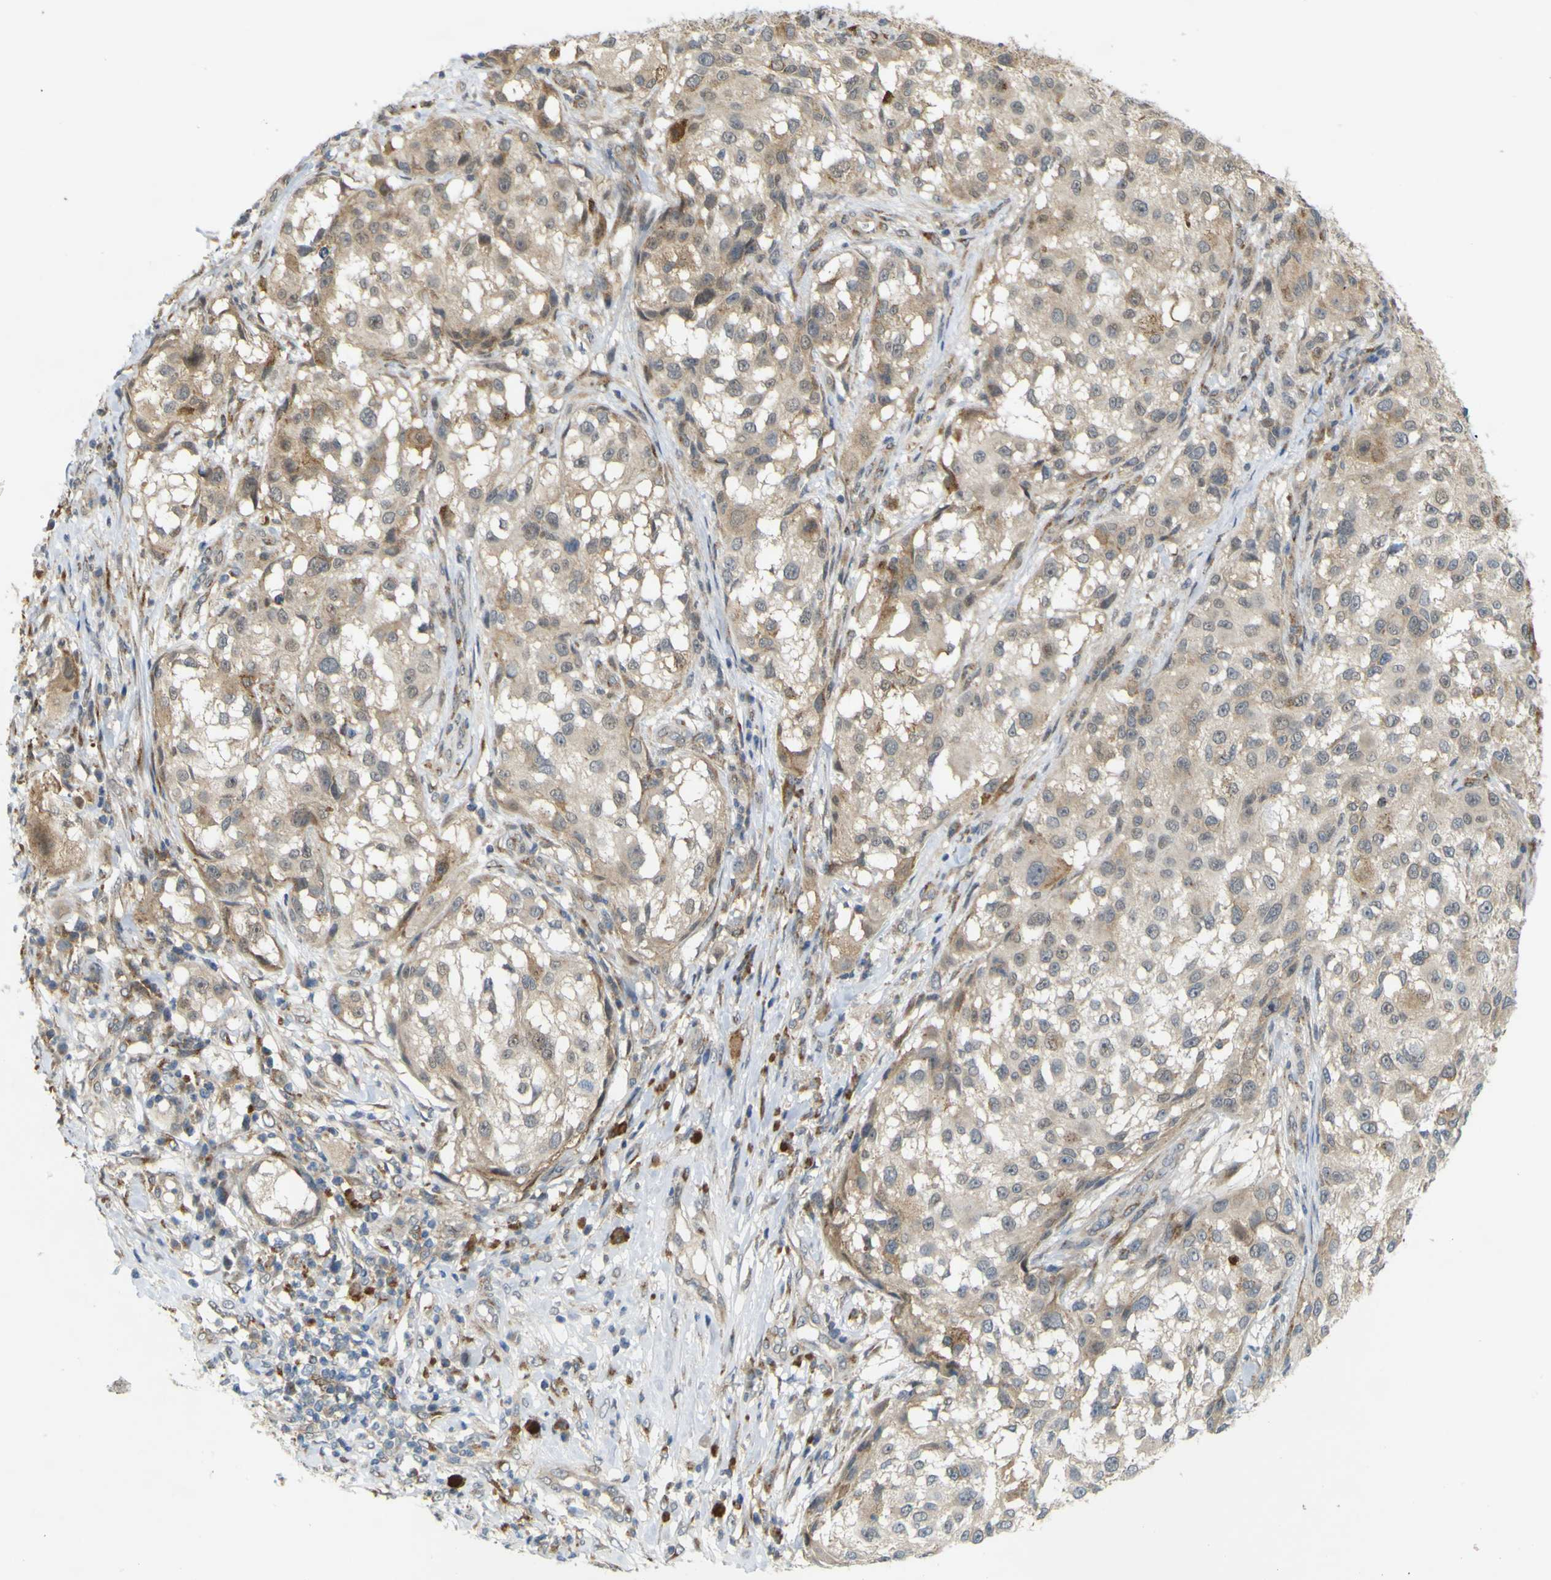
{"staining": {"intensity": "weak", "quantity": ">75%", "location": "cytoplasmic/membranous"}, "tissue": "melanoma", "cell_type": "Tumor cells", "image_type": "cancer", "snomed": [{"axis": "morphology", "description": "Necrosis, NOS"}, {"axis": "morphology", "description": "Malignant melanoma, NOS"}, {"axis": "topography", "description": "Skin"}], "caption": "Human melanoma stained with a brown dye shows weak cytoplasmic/membranous positive staining in approximately >75% of tumor cells.", "gene": "IGF2R", "patient": {"sex": "female", "age": 87}}